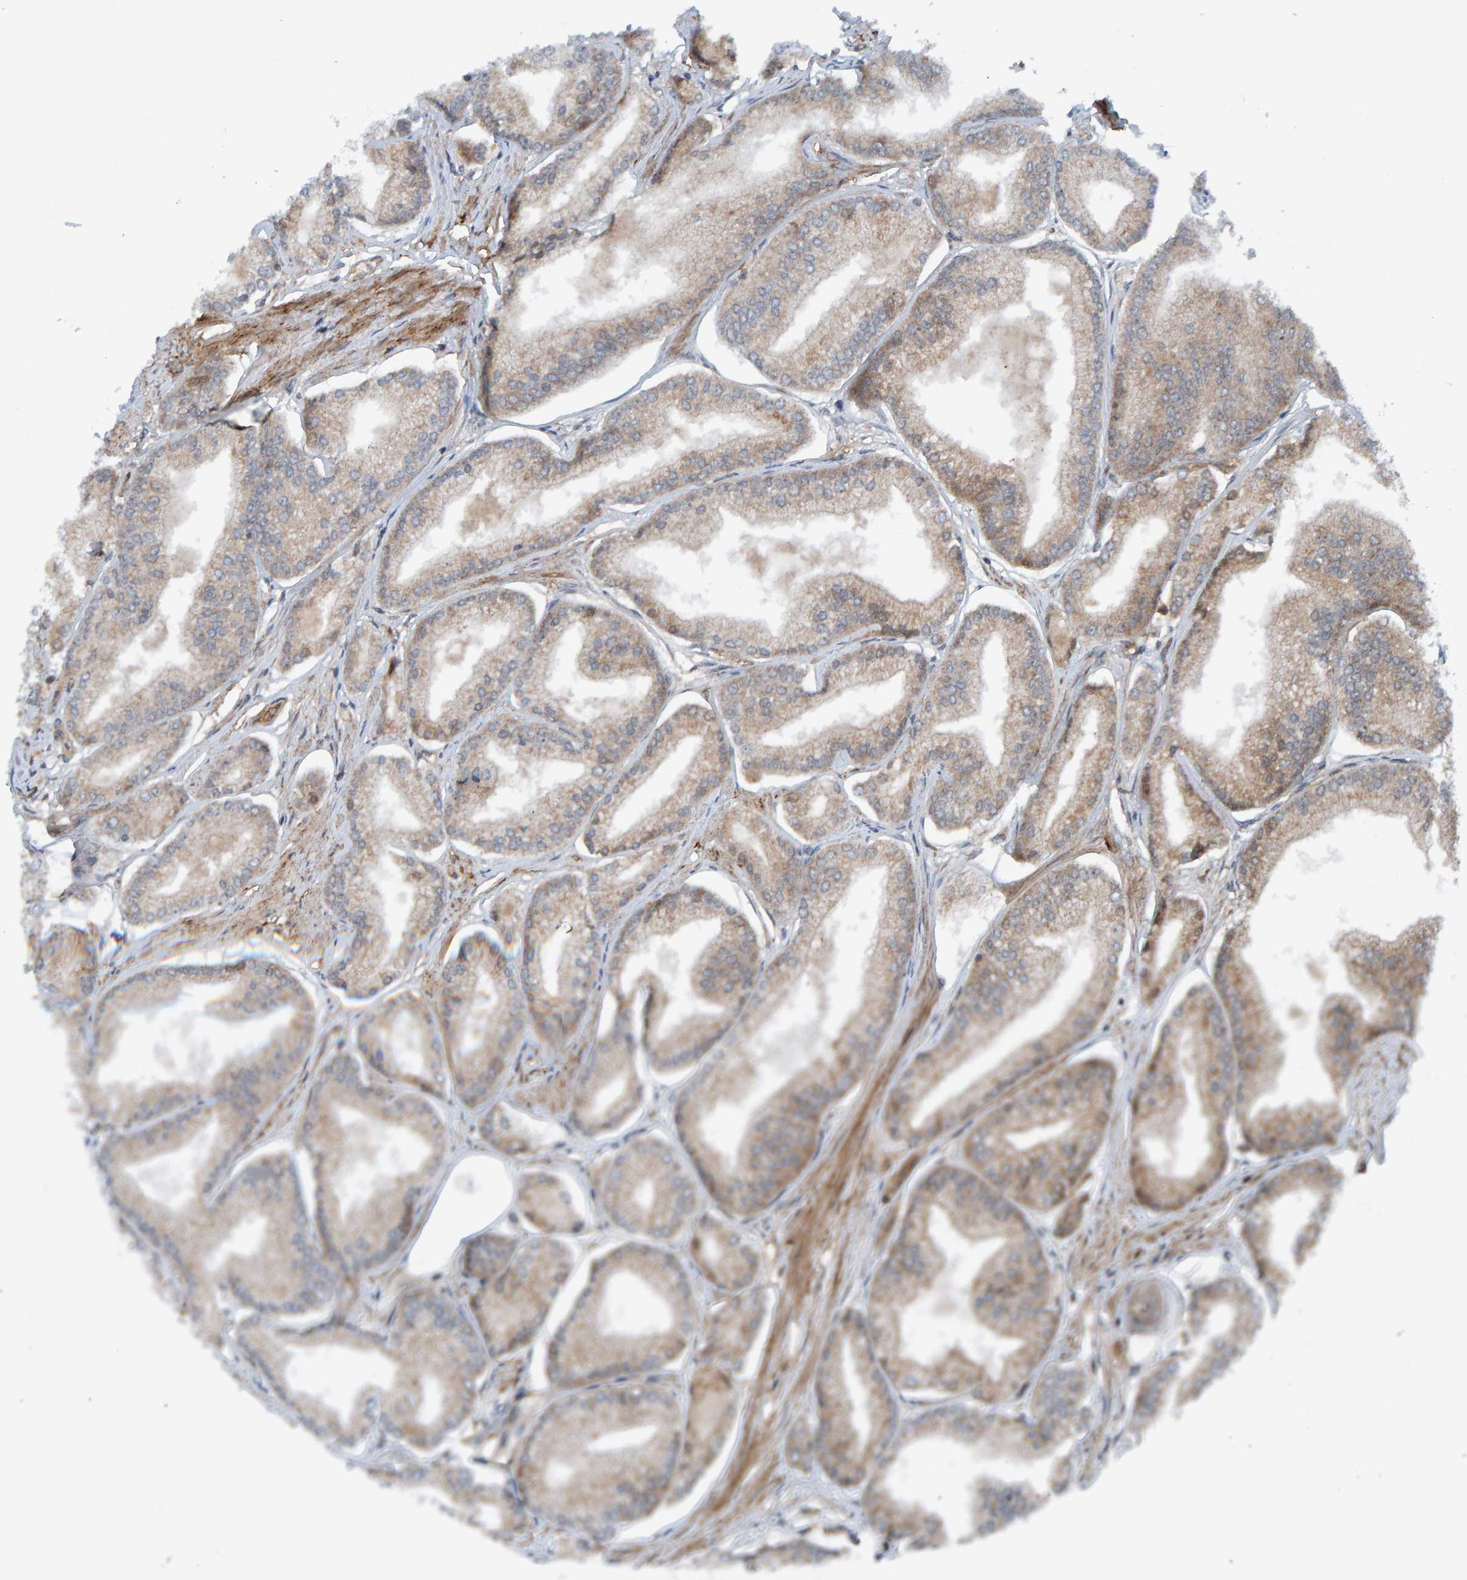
{"staining": {"intensity": "weak", "quantity": ">75%", "location": "cytoplasmic/membranous"}, "tissue": "prostate cancer", "cell_type": "Tumor cells", "image_type": "cancer", "snomed": [{"axis": "morphology", "description": "Adenocarcinoma, Low grade"}, {"axis": "topography", "description": "Prostate"}], "caption": "Protein staining displays weak cytoplasmic/membranous positivity in approximately >75% of tumor cells in prostate cancer. Immunohistochemistry (ihc) stains the protein in brown and the nuclei are stained blue.", "gene": "CUEDC1", "patient": {"sex": "male", "age": 52}}